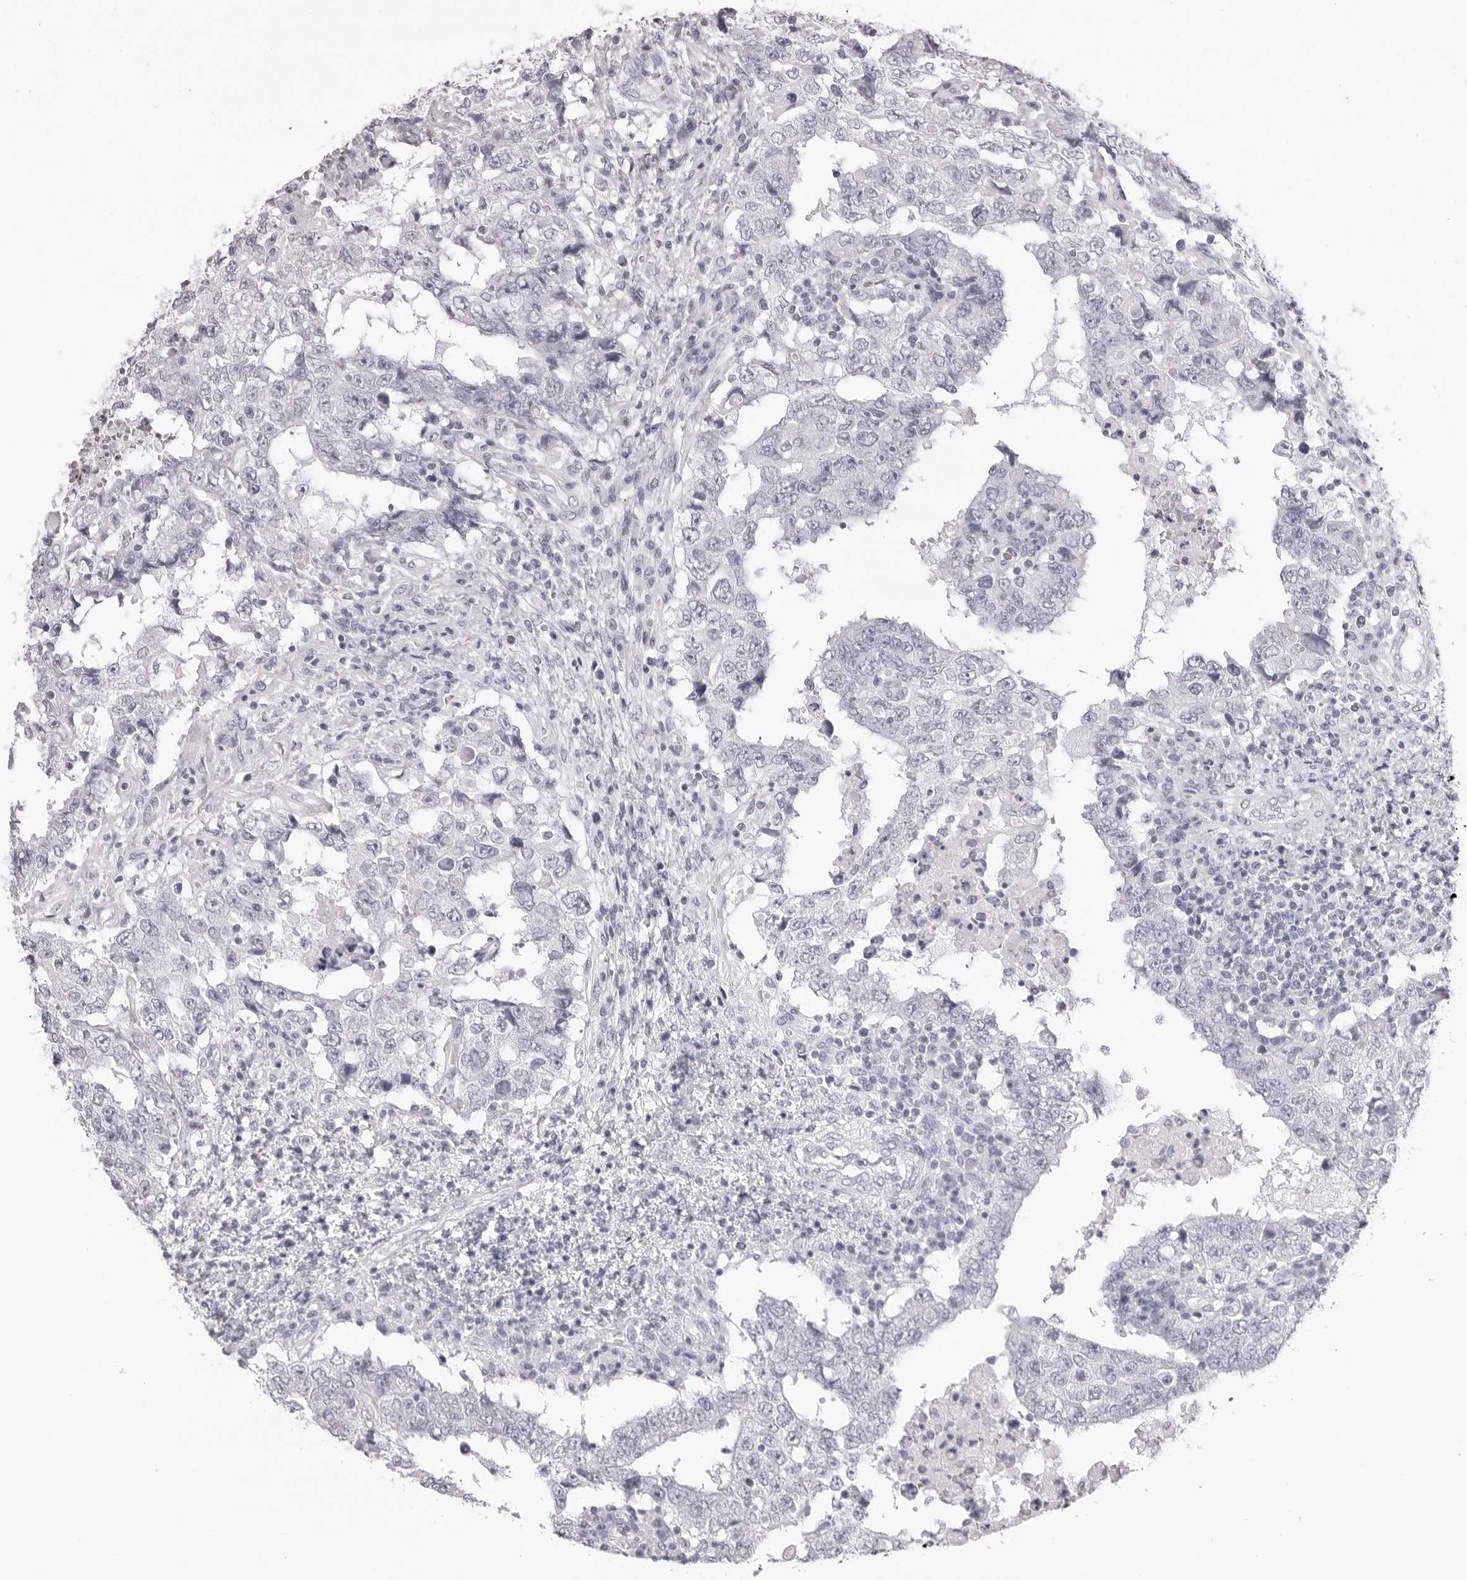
{"staining": {"intensity": "negative", "quantity": "none", "location": "none"}, "tissue": "testis cancer", "cell_type": "Tumor cells", "image_type": "cancer", "snomed": [{"axis": "morphology", "description": "Carcinoma, Embryonal, NOS"}, {"axis": "topography", "description": "Testis"}], "caption": "A high-resolution photomicrograph shows IHC staining of testis cancer (embryonal carcinoma), which shows no significant positivity in tumor cells.", "gene": "CST1", "patient": {"sex": "male", "age": 26}}